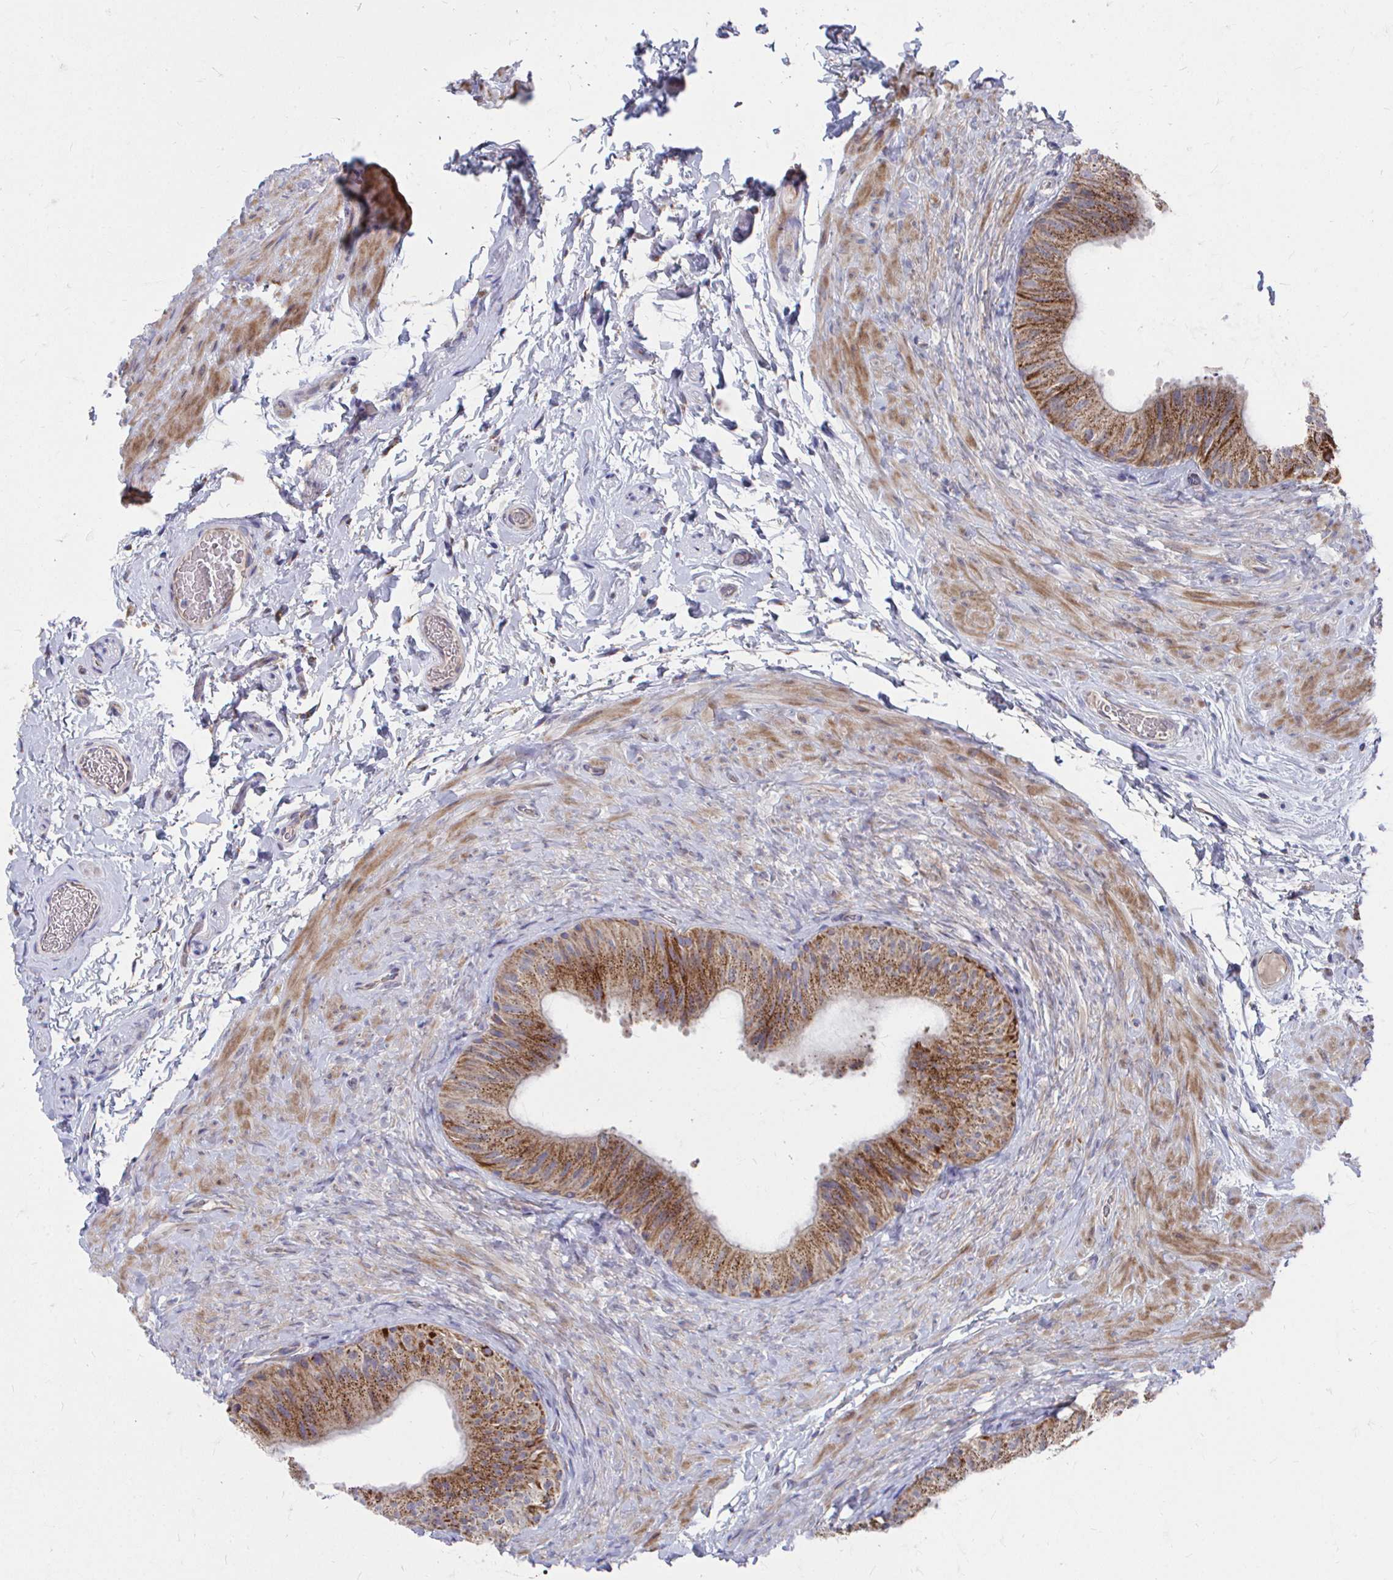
{"staining": {"intensity": "moderate", "quantity": ">75%", "location": "cytoplasmic/membranous"}, "tissue": "epididymis", "cell_type": "Glandular cells", "image_type": "normal", "snomed": [{"axis": "morphology", "description": "Normal tissue, NOS"}, {"axis": "topography", "description": "Epididymis, spermatic cord, NOS"}, {"axis": "topography", "description": "Epididymis"}], "caption": "IHC (DAB (3,3'-diaminobenzidine)) staining of normal epididymis exhibits moderate cytoplasmic/membranous protein positivity in approximately >75% of glandular cells. The protein of interest is stained brown, and the nuclei are stained in blue (DAB (3,3'-diaminobenzidine) IHC with brightfield microscopy, high magnification).", "gene": "PEX3", "patient": {"sex": "male", "age": 31}}